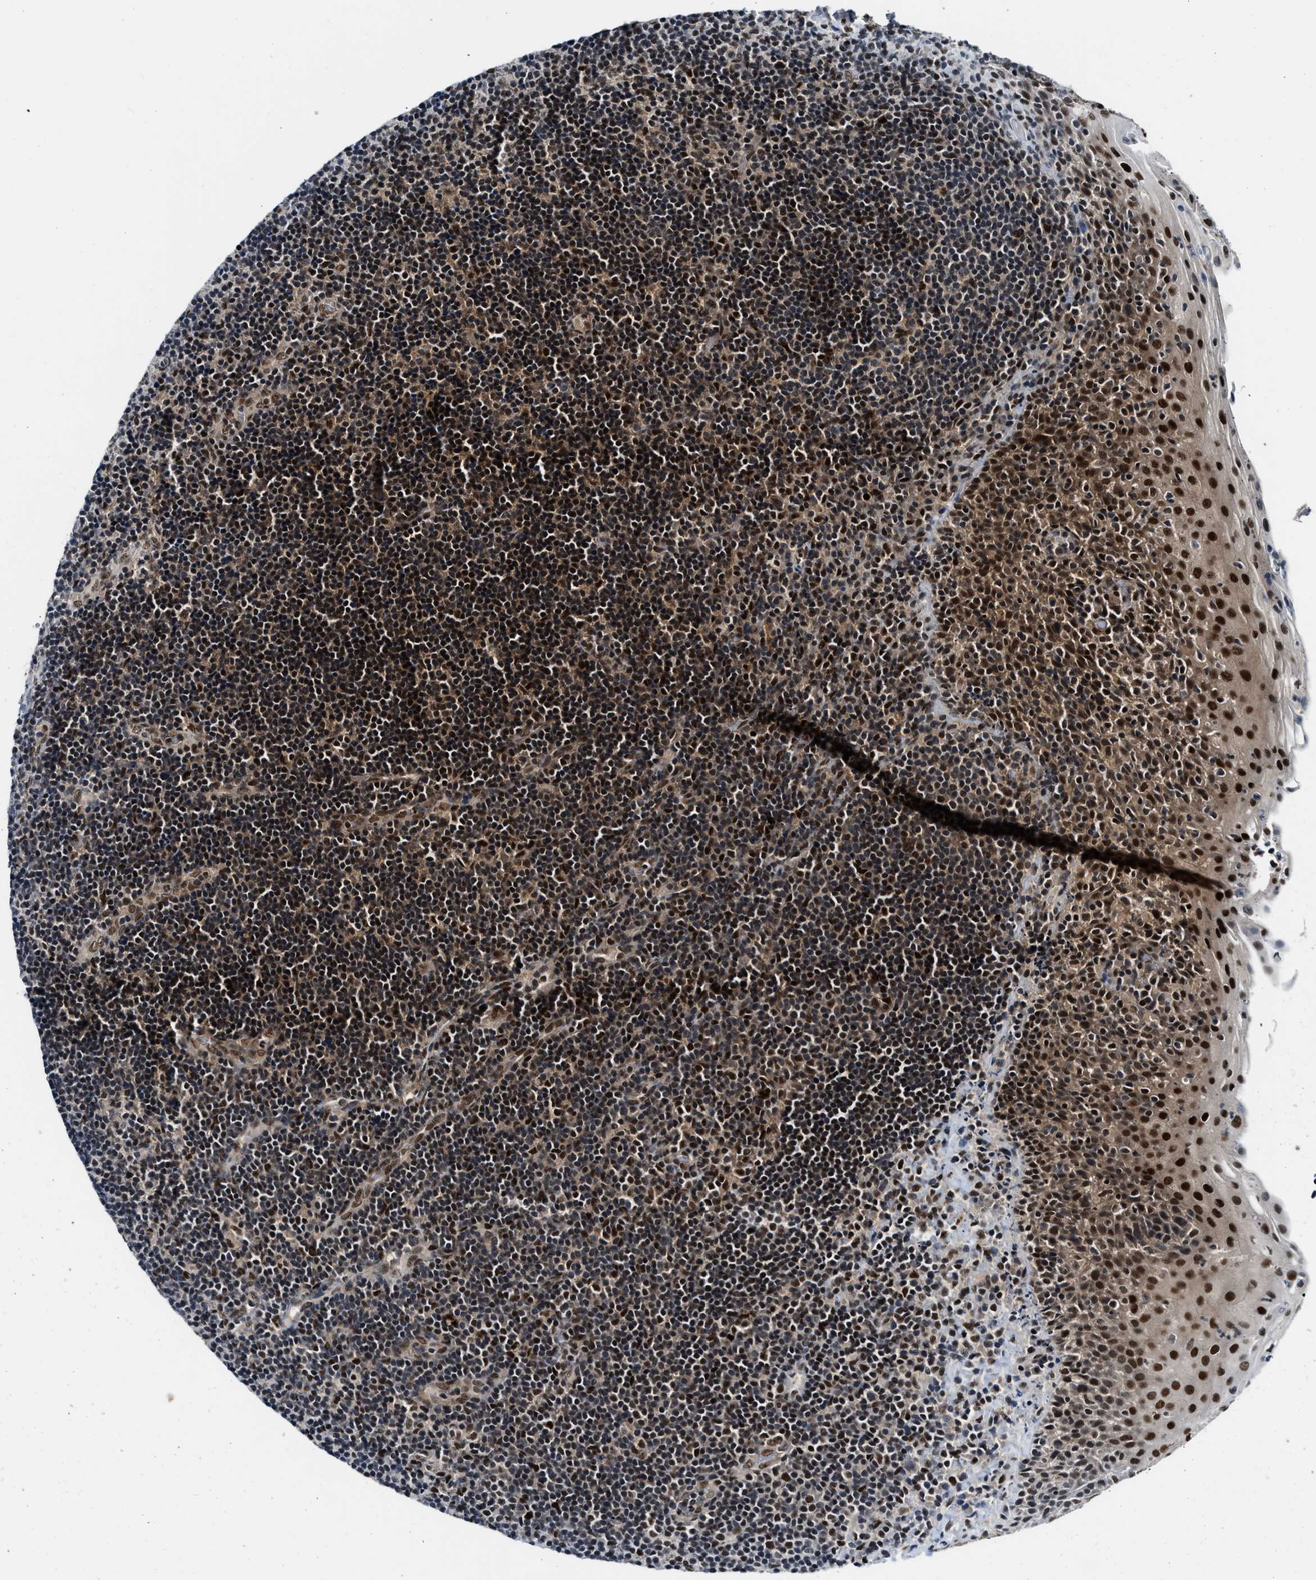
{"staining": {"intensity": "strong", "quantity": ">75%", "location": "nuclear"}, "tissue": "lymphoma", "cell_type": "Tumor cells", "image_type": "cancer", "snomed": [{"axis": "morphology", "description": "Malignant lymphoma, non-Hodgkin's type, High grade"}, {"axis": "topography", "description": "Tonsil"}], "caption": "A high-resolution photomicrograph shows immunohistochemistry (IHC) staining of high-grade malignant lymphoma, non-Hodgkin's type, which shows strong nuclear staining in approximately >75% of tumor cells. Nuclei are stained in blue.", "gene": "NCOA1", "patient": {"sex": "female", "age": 36}}